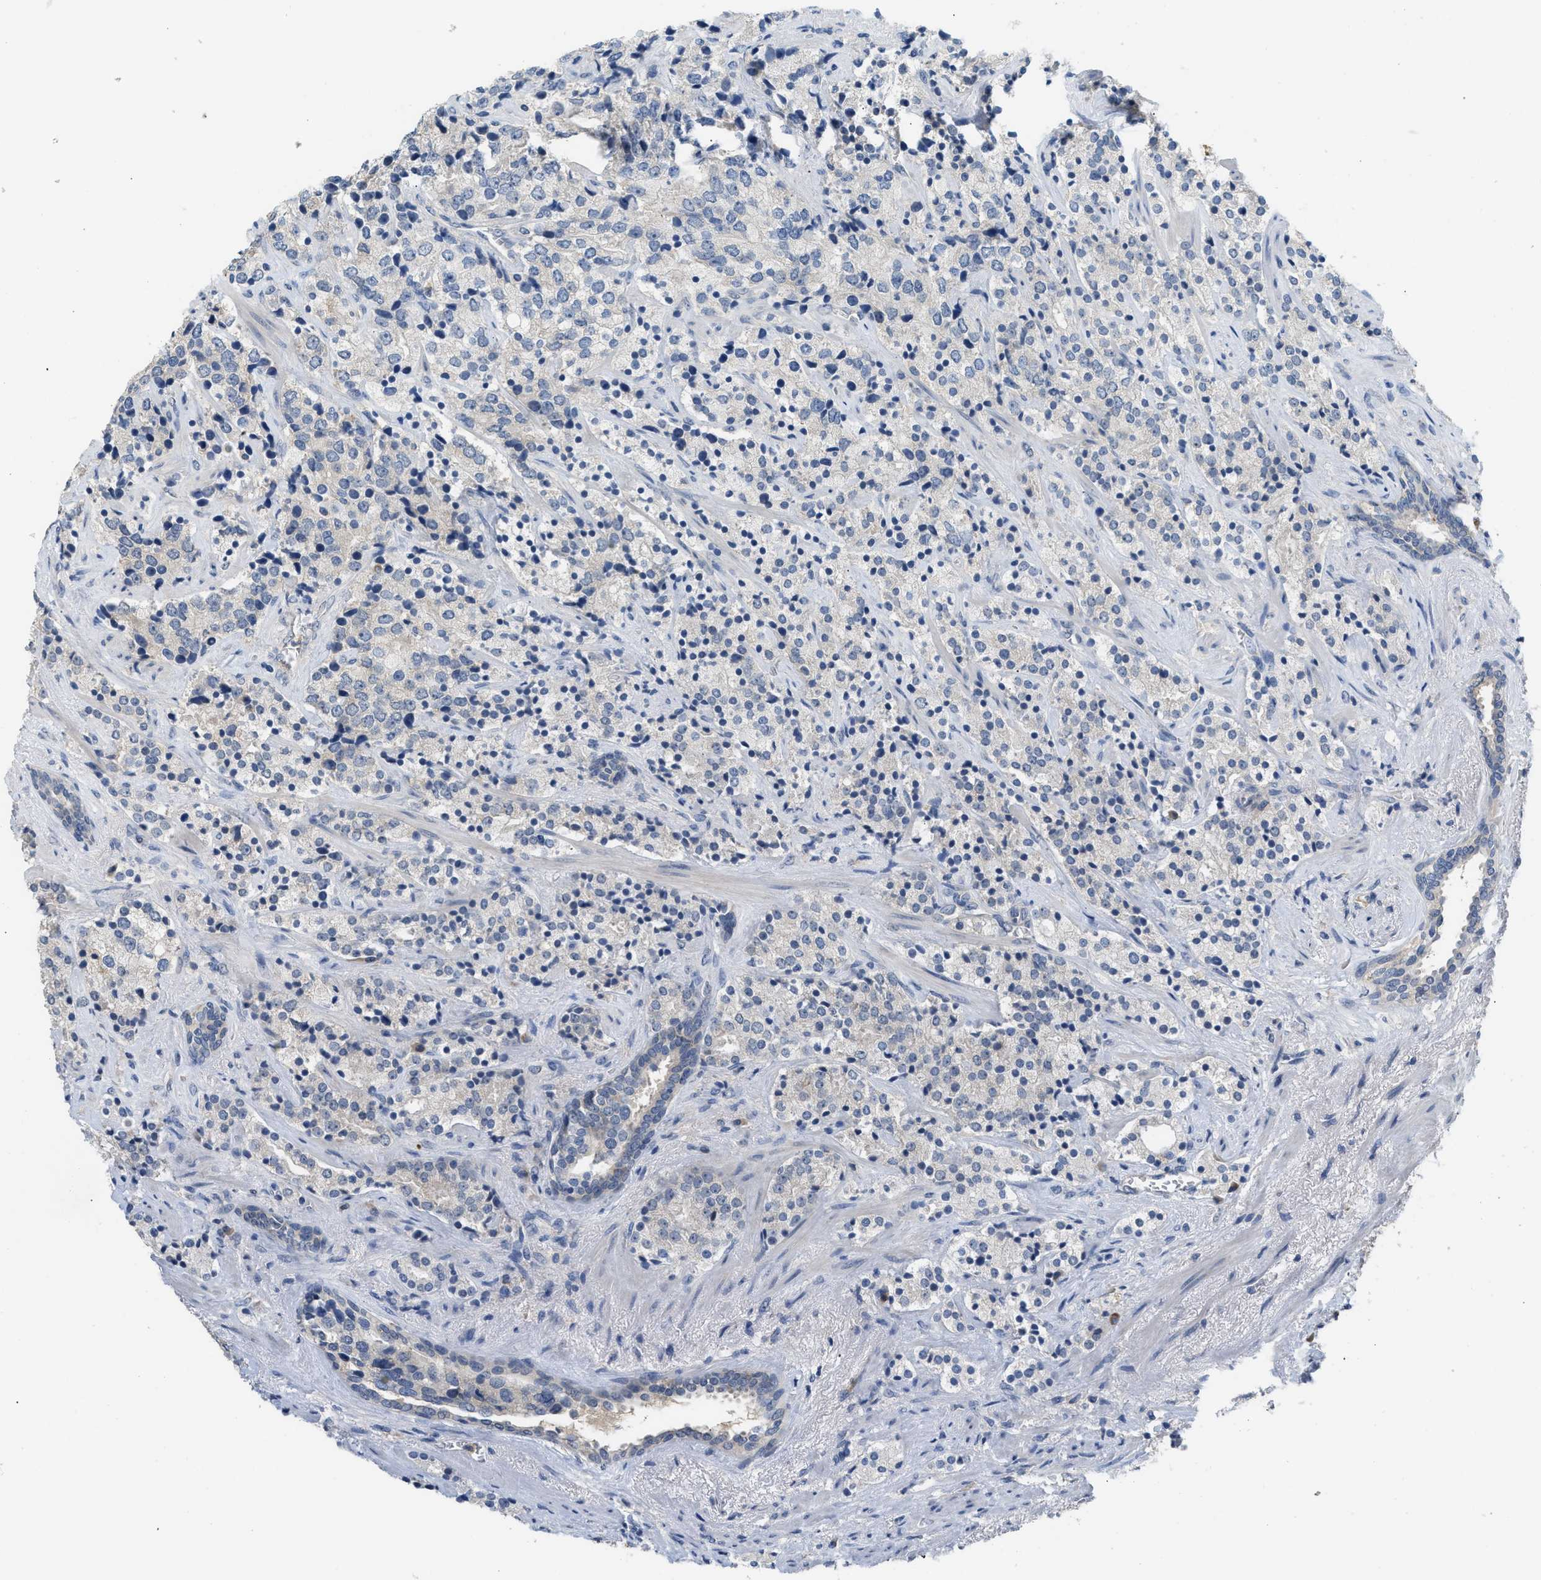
{"staining": {"intensity": "negative", "quantity": "none", "location": "none"}, "tissue": "prostate cancer", "cell_type": "Tumor cells", "image_type": "cancer", "snomed": [{"axis": "morphology", "description": "Adenocarcinoma, High grade"}, {"axis": "topography", "description": "Prostate"}], "caption": "An immunohistochemistry (IHC) photomicrograph of prostate cancer is shown. There is no staining in tumor cells of prostate cancer. The staining is performed using DAB brown chromogen with nuclei counter-stained in using hematoxylin.", "gene": "RHBDF2", "patient": {"sex": "male", "age": 71}}